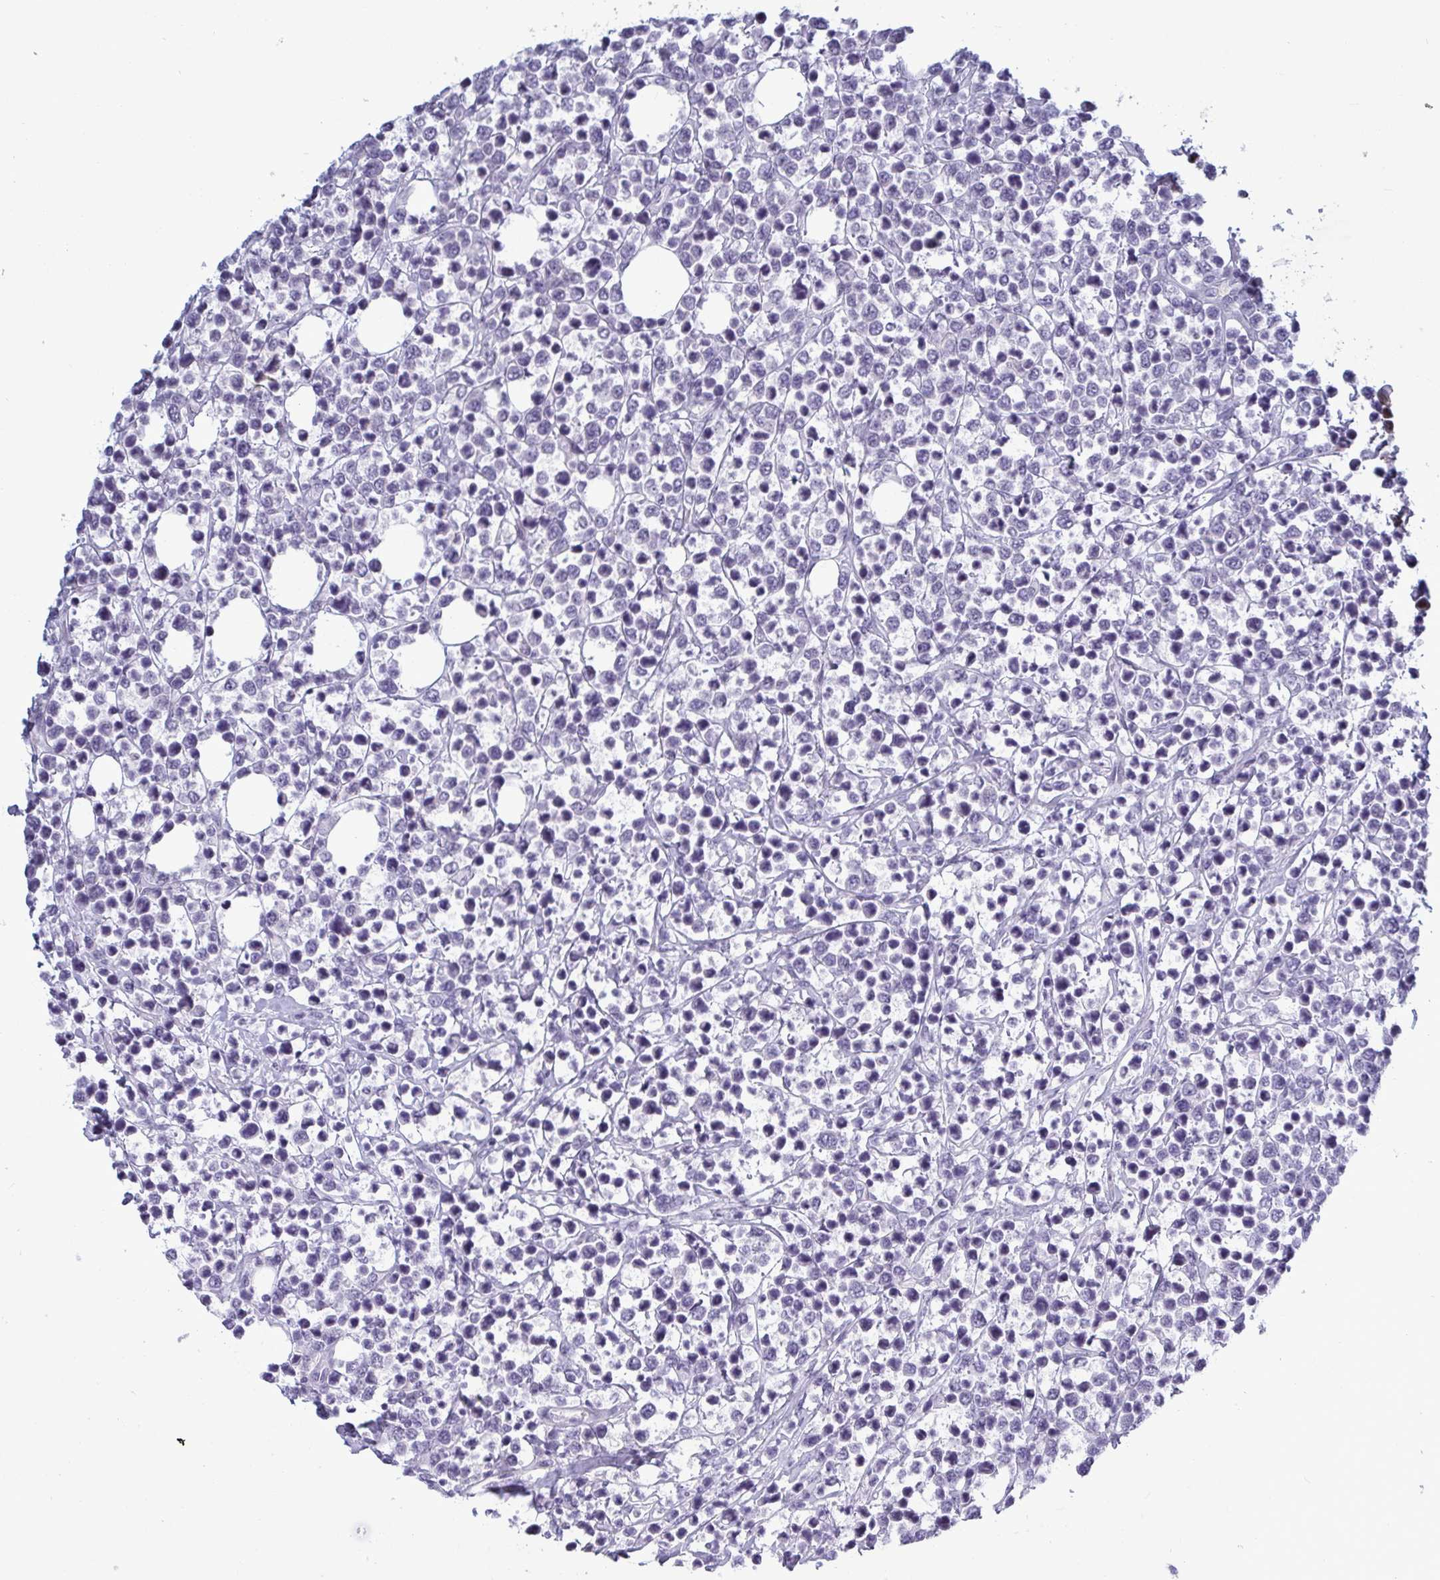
{"staining": {"intensity": "negative", "quantity": "none", "location": "none"}, "tissue": "lymphoma", "cell_type": "Tumor cells", "image_type": "cancer", "snomed": [{"axis": "morphology", "description": "Malignant lymphoma, non-Hodgkin's type, Low grade"}, {"axis": "topography", "description": "Lymph node"}], "caption": "The immunohistochemistry micrograph has no significant positivity in tumor cells of low-grade malignant lymphoma, non-Hodgkin's type tissue.", "gene": "TCEAL8", "patient": {"sex": "male", "age": 60}}